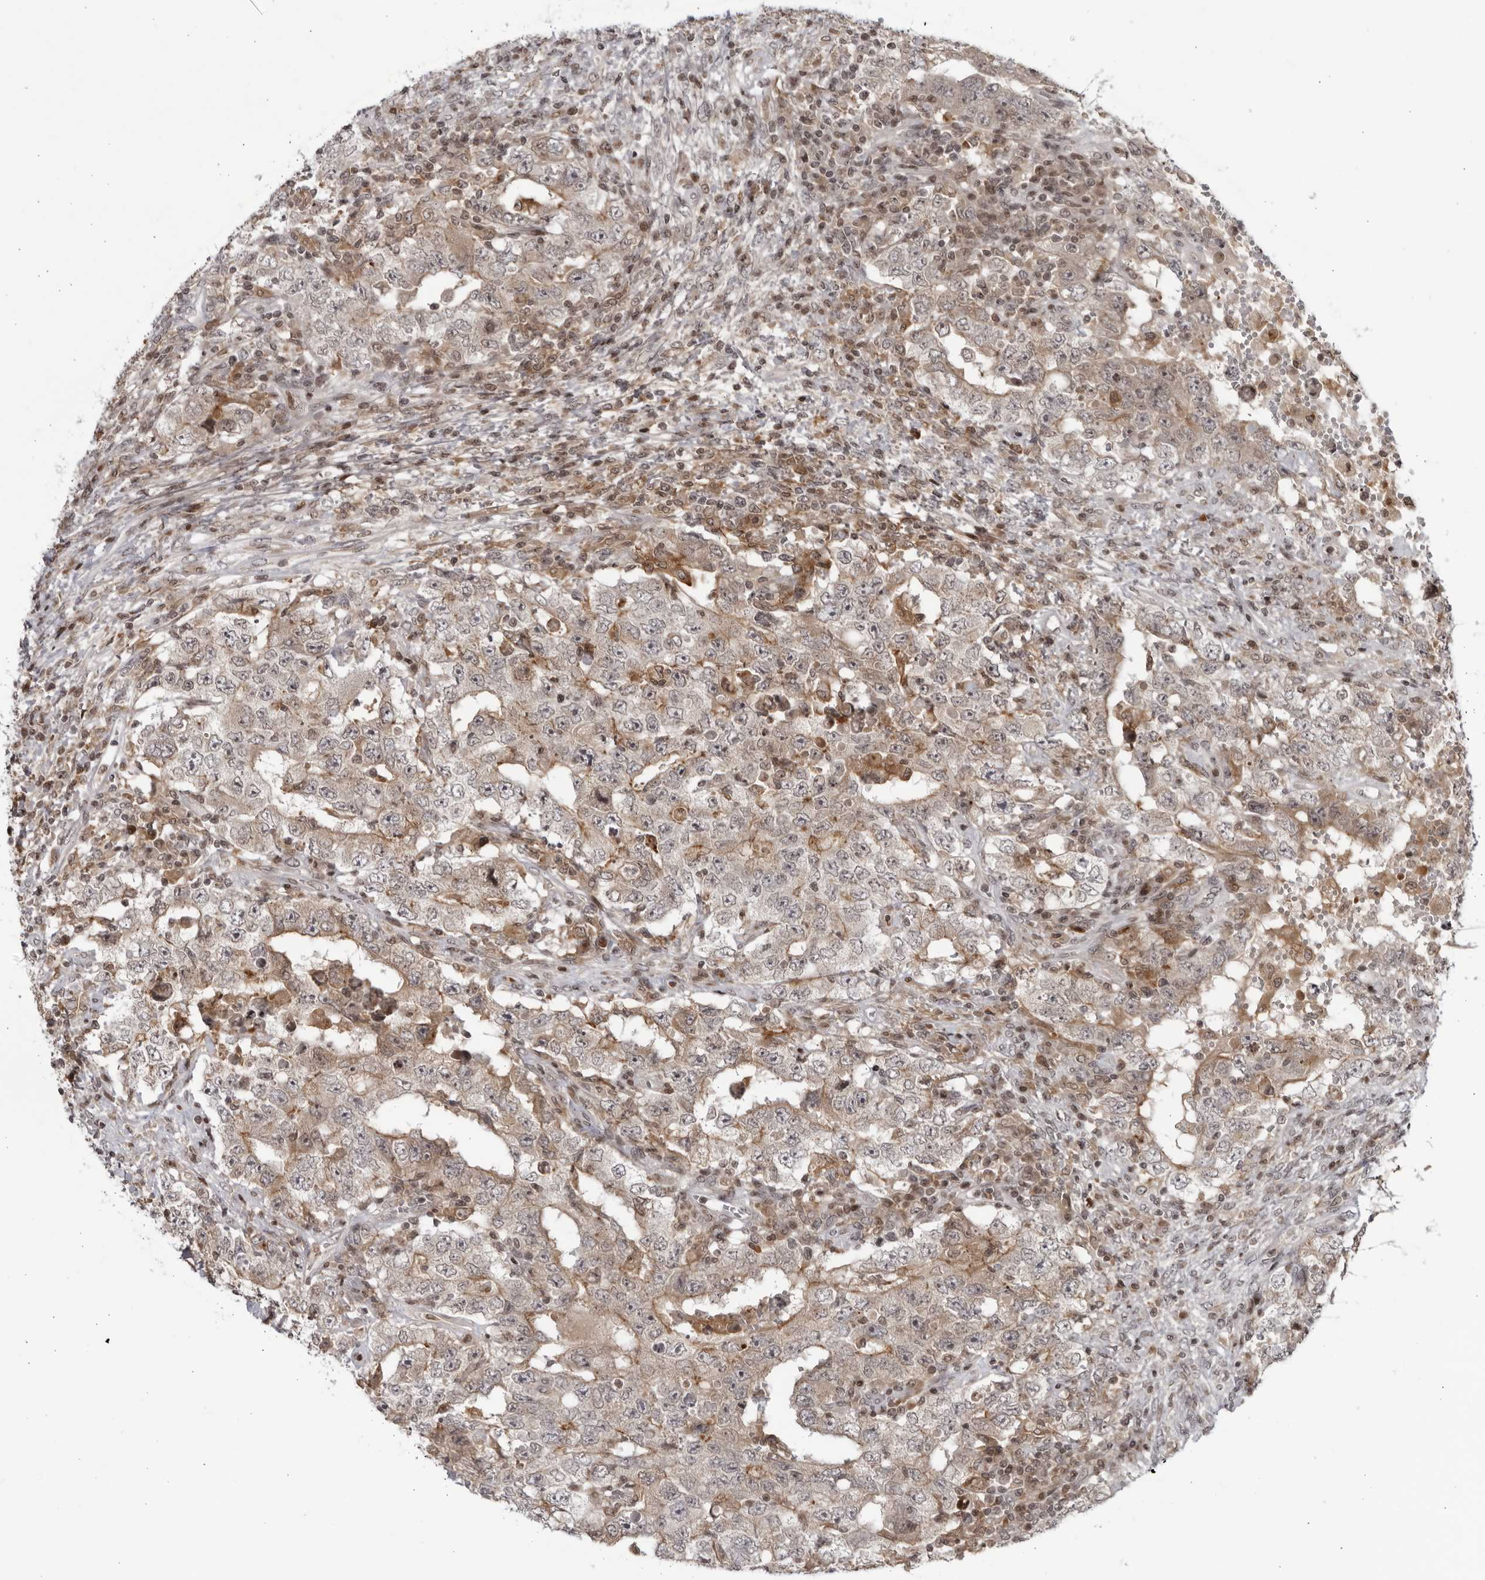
{"staining": {"intensity": "weak", "quantity": "<25%", "location": "cytoplasmic/membranous"}, "tissue": "testis cancer", "cell_type": "Tumor cells", "image_type": "cancer", "snomed": [{"axis": "morphology", "description": "Carcinoma, Embryonal, NOS"}, {"axis": "topography", "description": "Testis"}], "caption": "Immunohistochemical staining of testis embryonal carcinoma reveals no significant positivity in tumor cells. (DAB (3,3'-diaminobenzidine) IHC with hematoxylin counter stain).", "gene": "DTL", "patient": {"sex": "male", "age": 26}}